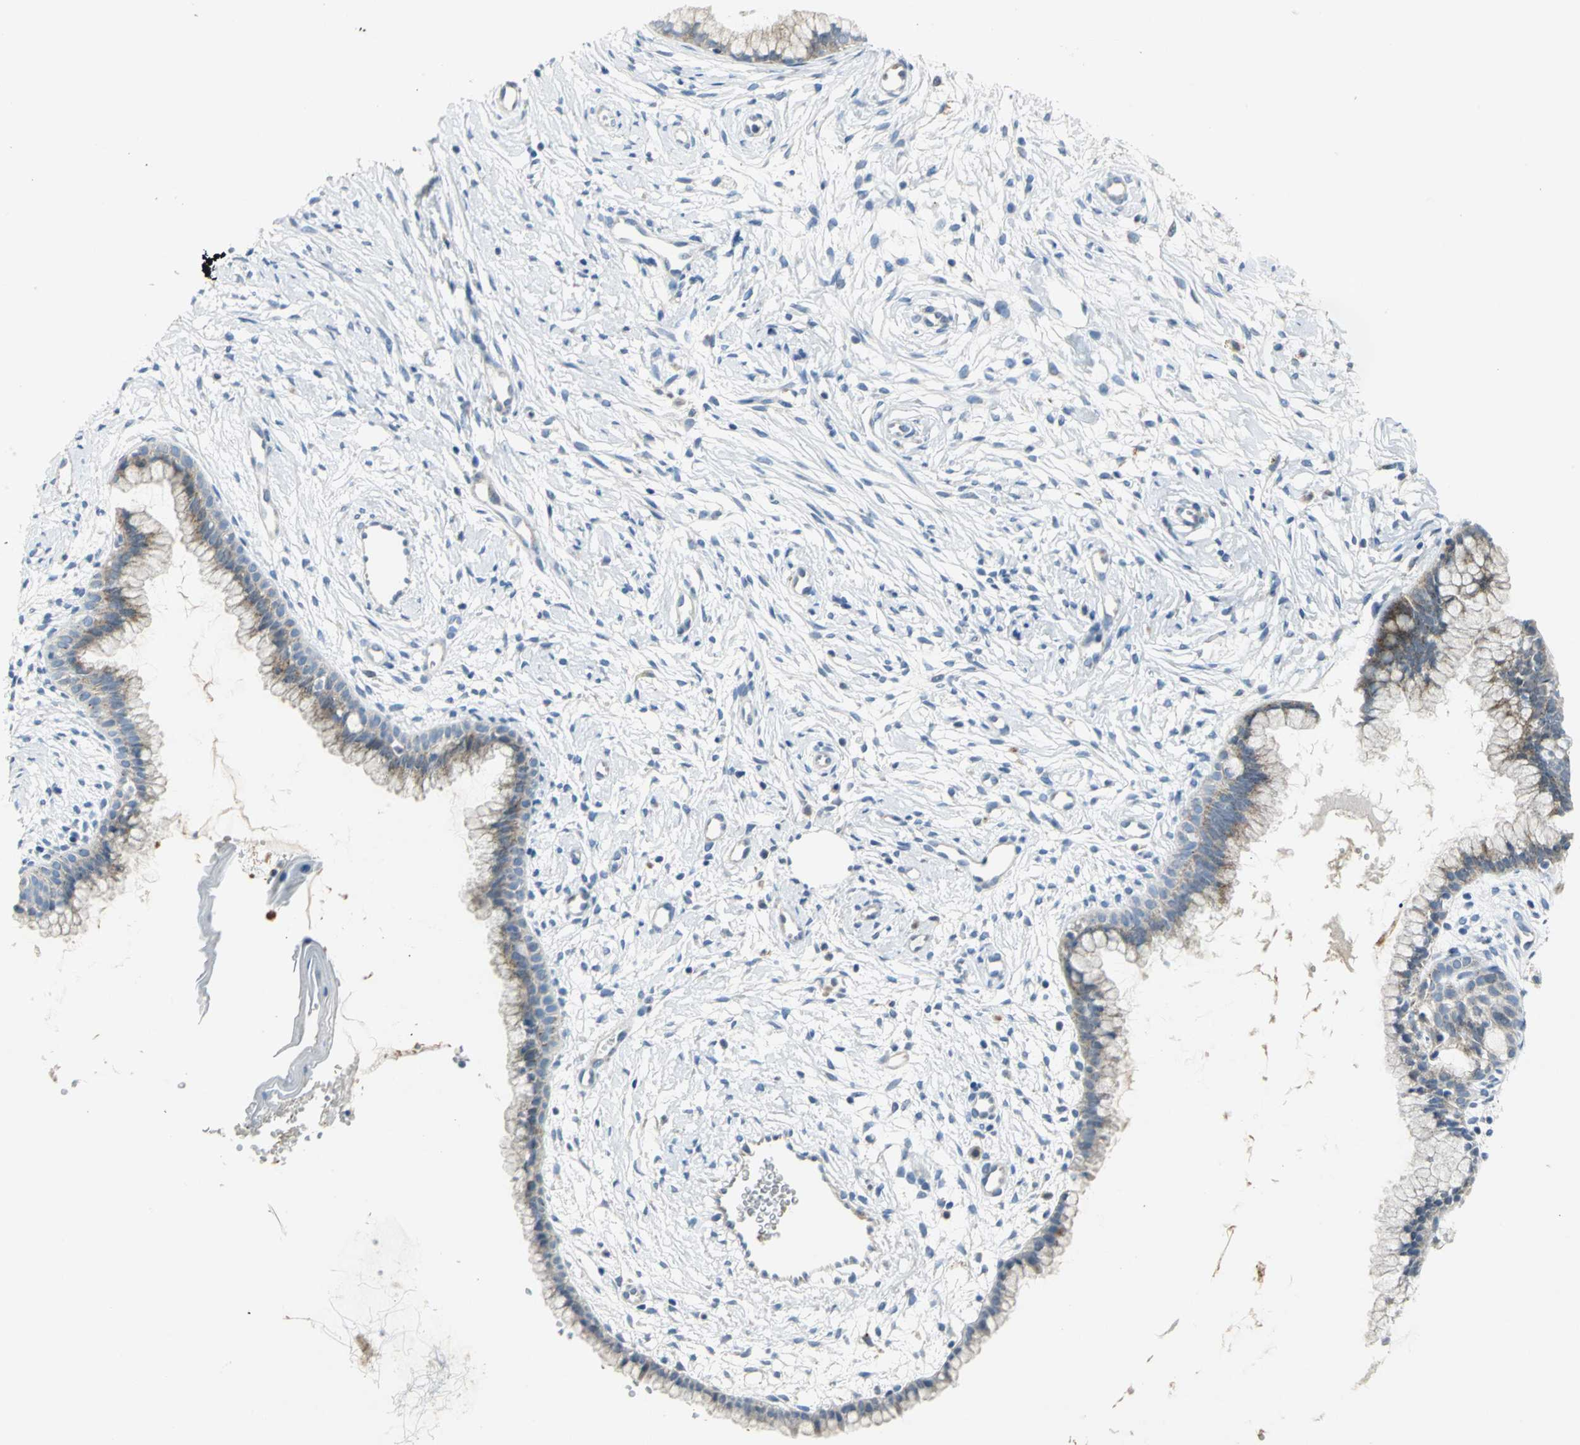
{"staining": {"intensity": "moderate", "quantity": "25%-75%", "location": "cytoplasmic/membranous"}, "tissue": "cervix", "cell_type": "Glandular cells", "image_type": "normal", "snomed": [{"axis": "morphology", "description": "Normal tissue, NOS"}, {"axis": "topography", "description": "Cervix"}], "caption": "The micrograph shows immunohistochemical staining of benign cervix. There is moderate cytoplasmic/membranous staining is seen in approximately 25%-75% of glandular cells. (DAB (3,3'-diaminobenzidine) IHC, brown staining for protein, blue staining for nuclei).", "gene": "SPPL2B", "patient": {"sex": "female", "age": 39}}